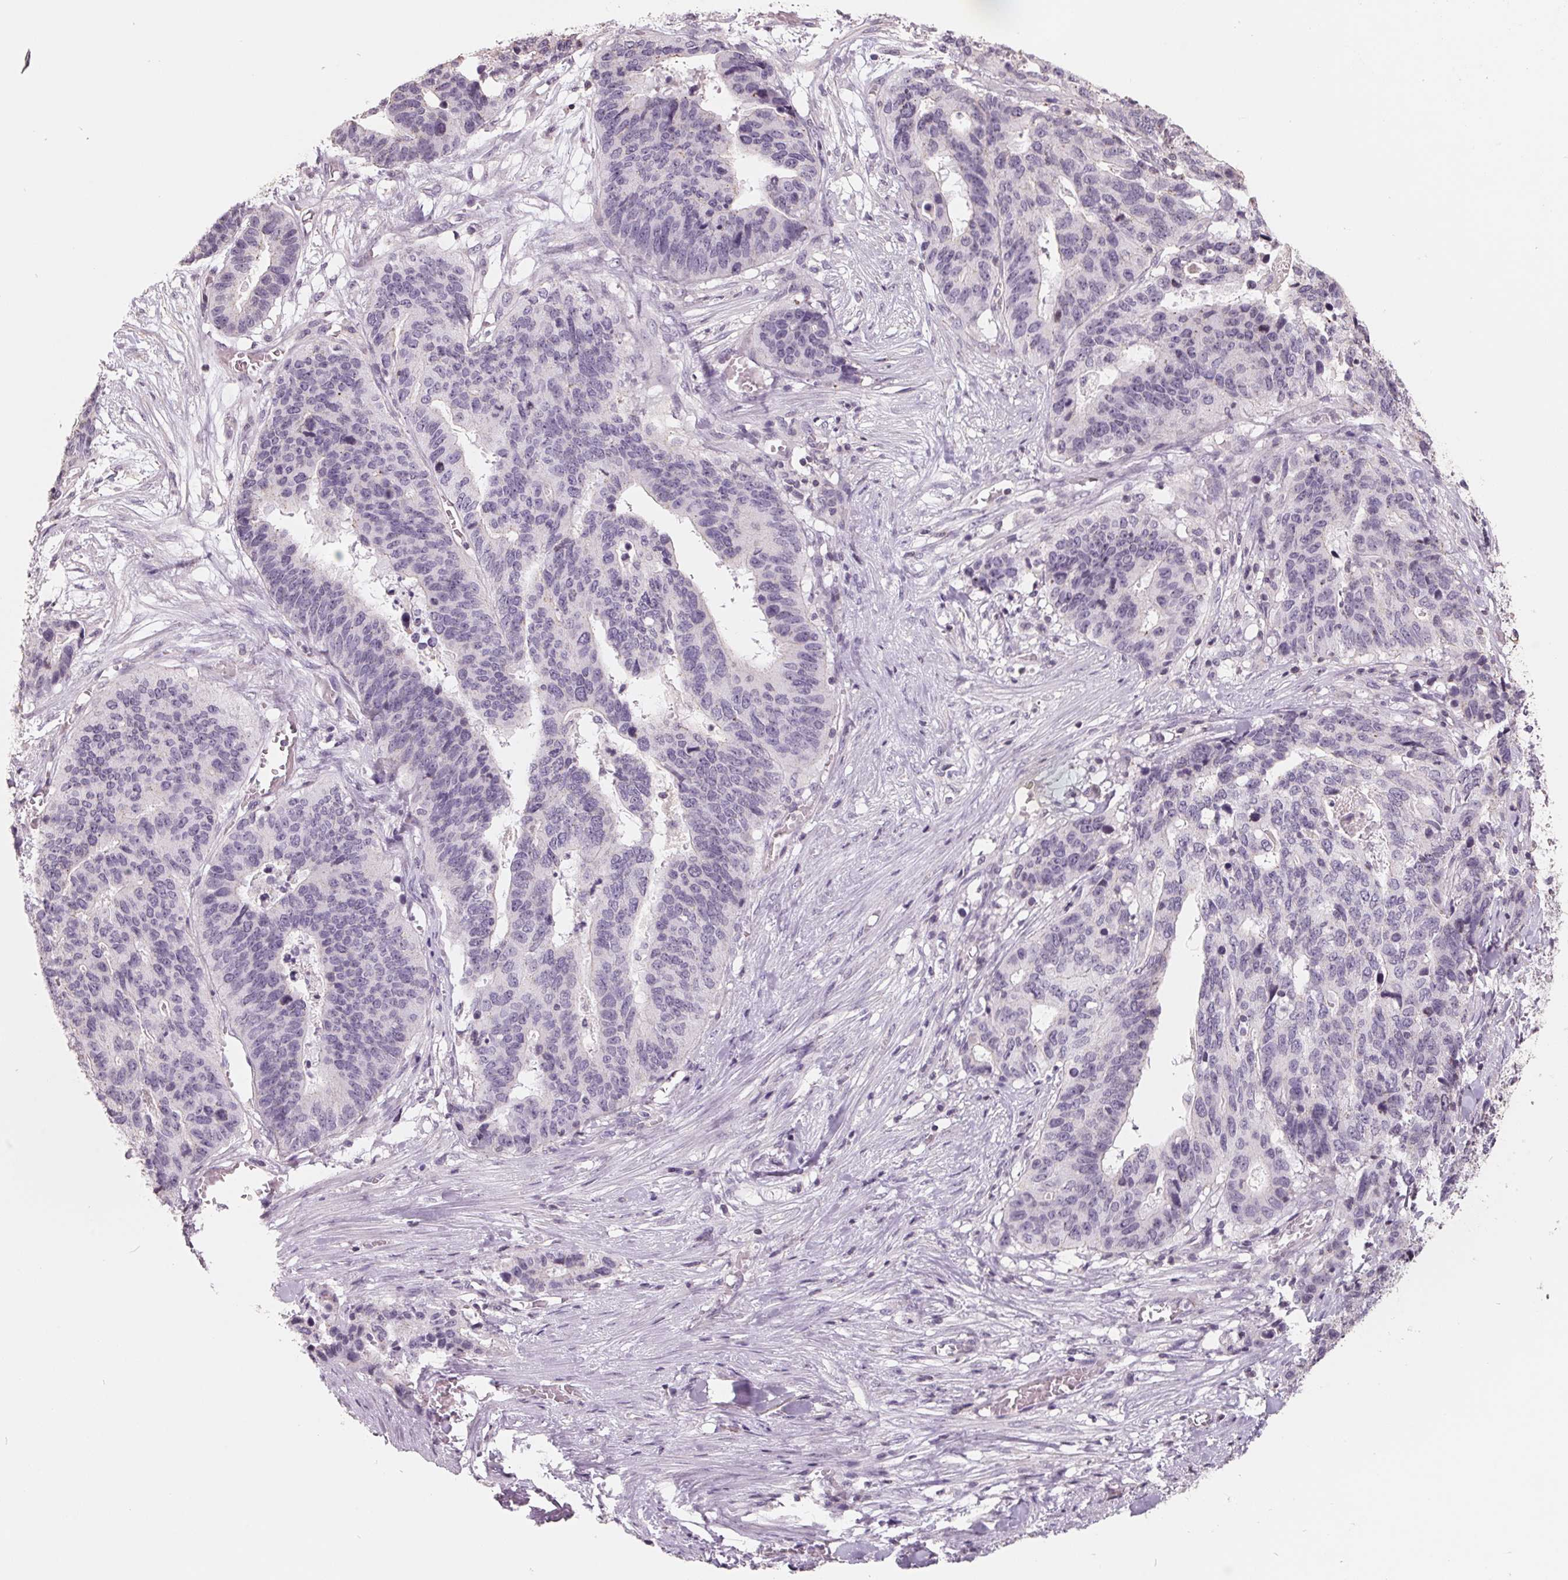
{"staining": {"intensity": "negative", "quantity": "none", "location": "none"}, "tissue": "stomach cancer", "cell_type": "Tumor cells", "image_type": "cancer", "snomed": [{"axis": "morphology", "description": "Adenocarcinoma, NOS"}, {"axis": "topography", "description": "Stomach, upper"}], "caption": "Image shows no significant protein positivity in tumor cells of stomach cancer (adenocarcinoma). (Stains: DAB immunohistochemistry (IHC) with hematoxylin counter stain, Microscopy: brightfield microscopy at high magnification).", "gene": "FTCD", "patient": {"sex": "female", "age": 67}}